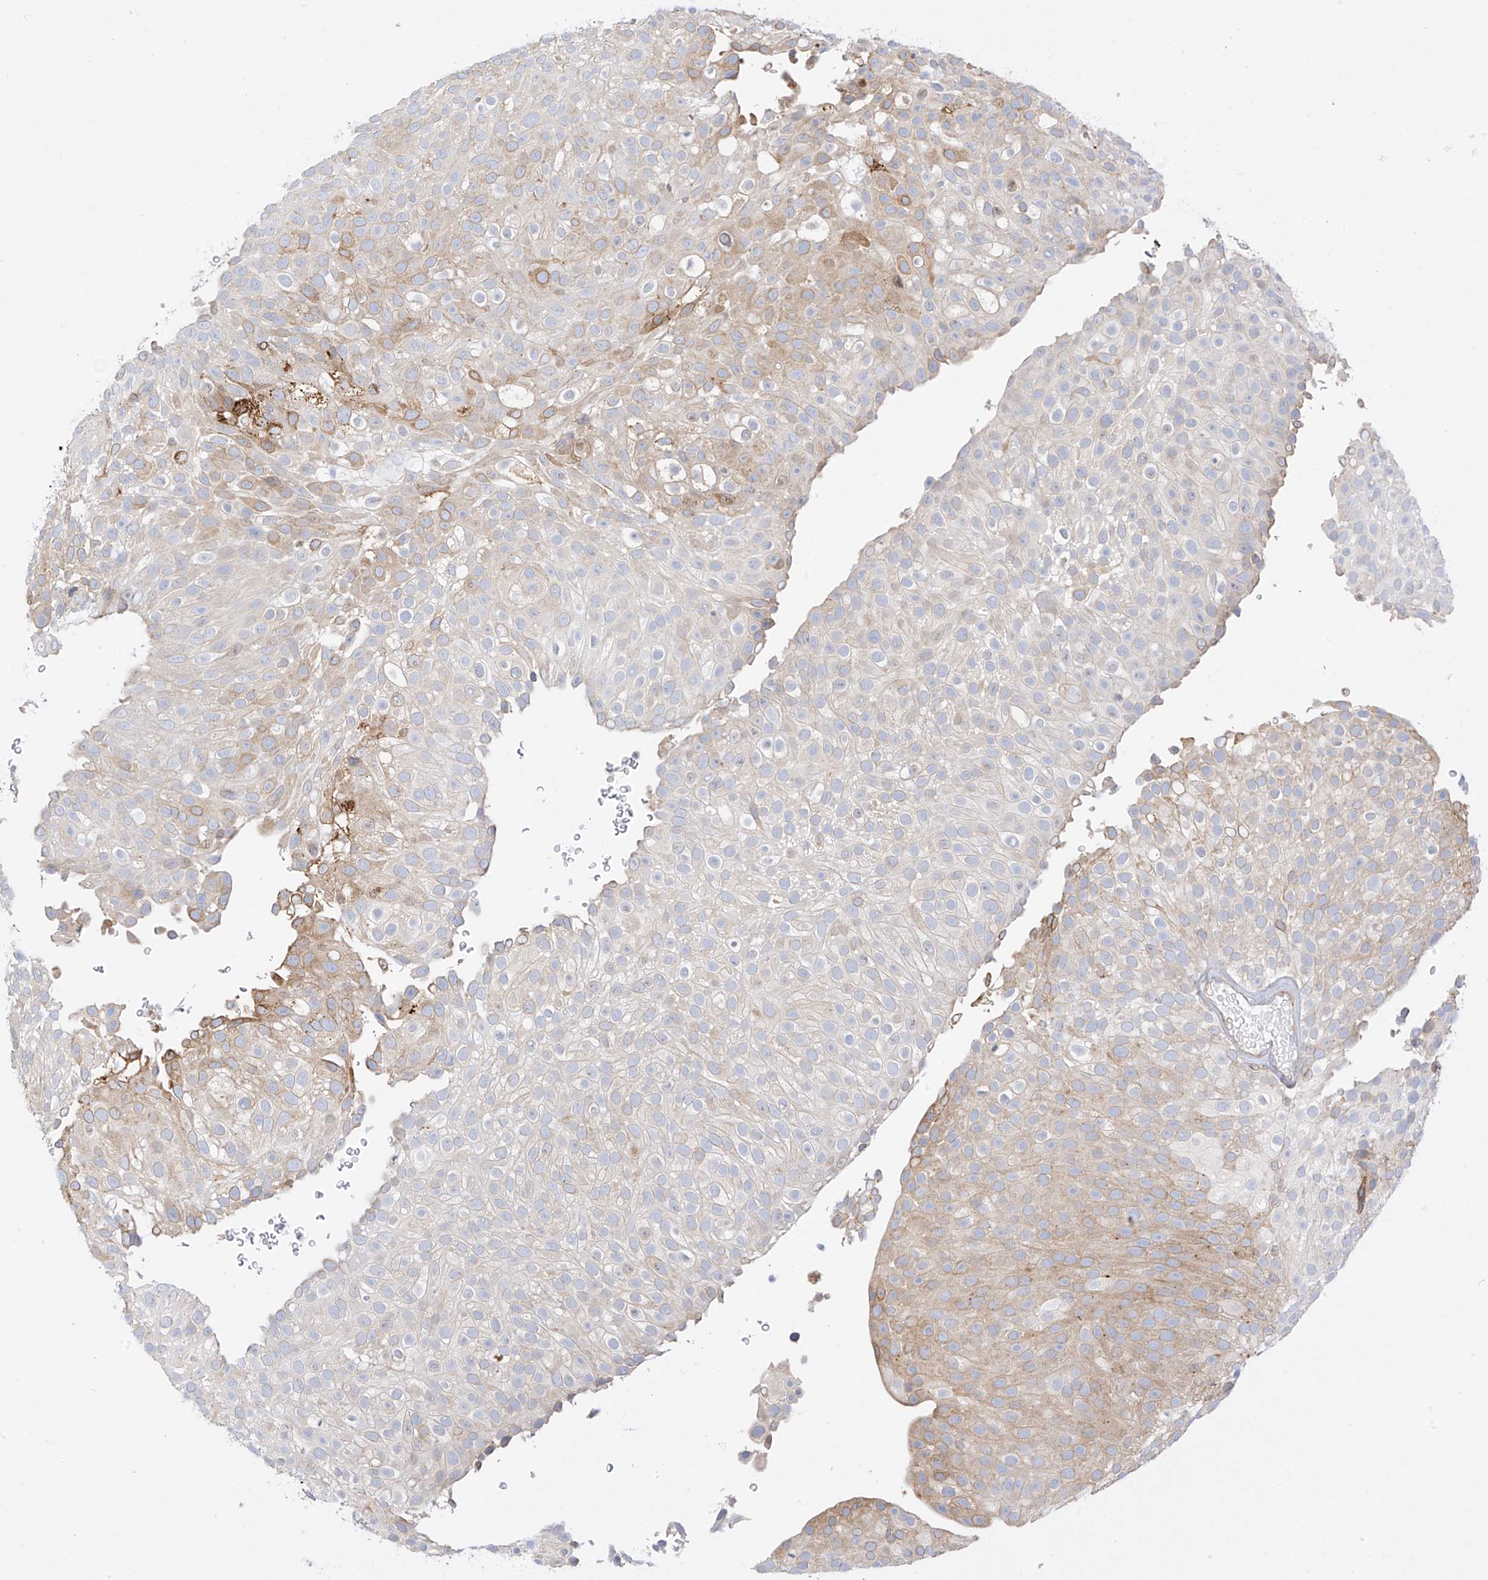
{"staining": {"intensity": "weak", "quantity": "<25%", "location": "cytoplasmic/membranous"}, "tissue": "urothelial cancer", "cell_type": "Tumor cells", "image_type": "cancer", "snomed": [{"axis": "morphology", "description": "Urothelial carcinoma, Low grade"}, {"axis": "topography", "description": "Urinary bladder"}], "caption": "Immunohistochemistry (IHC) of urothelial cancer shows no expression in tumor cells.", "gene": "PCYOX1", "patient": {"sex": "male", "age": 78}}